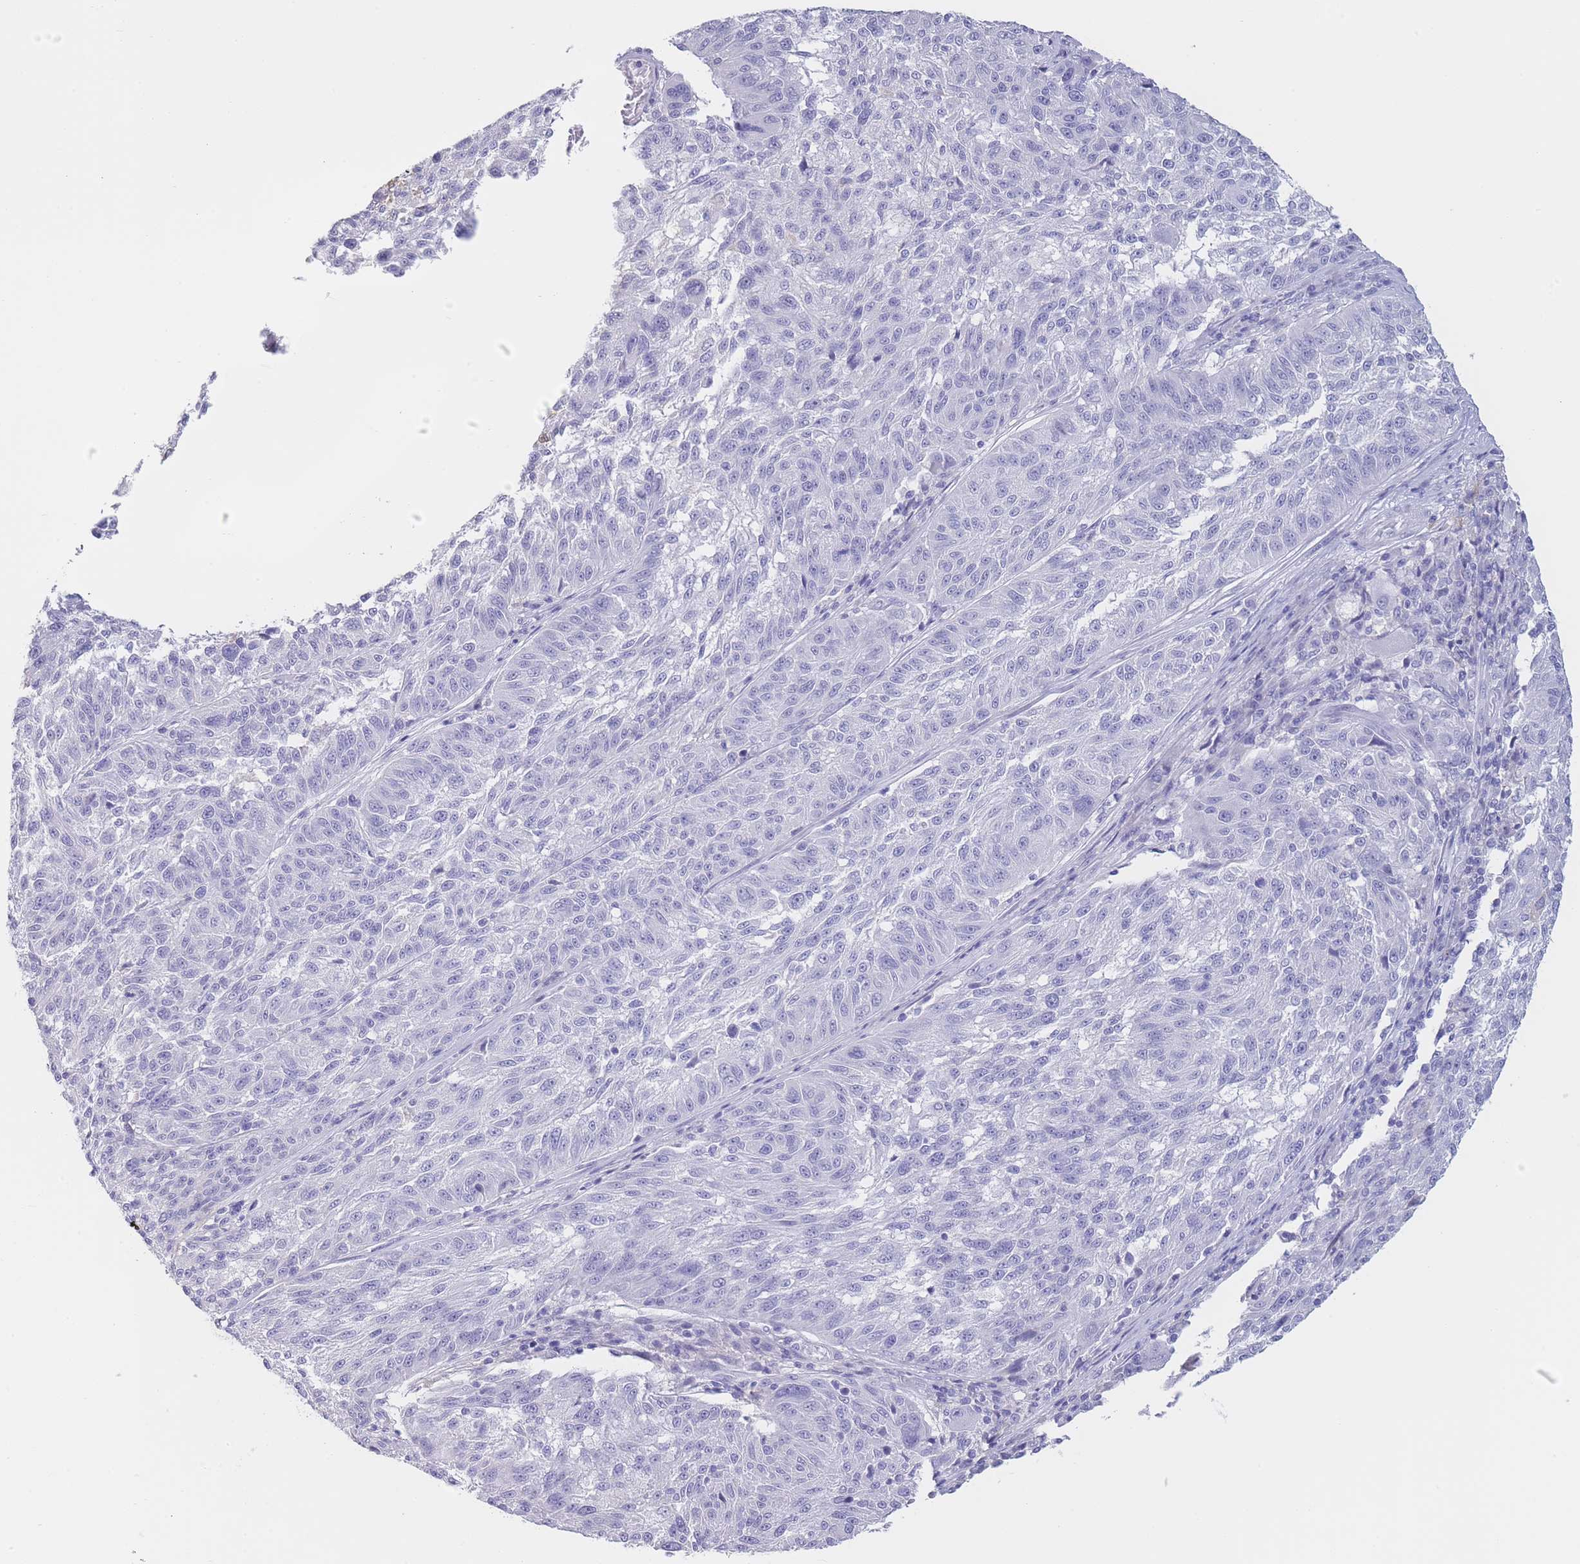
{"staining": {"intensity": "negative", "quantity": "none", "location": "none"}, "tissue": "melanoma", "cell_type": "Tumor cells", "image_type": "cancer", "snomed": [{"axis": "morphology", "description": "Malignant melanoma, NOS"}, {"axis": "topography", "description": "Skin"}], "caption": "Immunohistochemistry micrograph of melanoma stained for a protein (brown), which exhibits no staining in tumor cells.", "gene": "CD37", "patient": {"sex": "male", "age": 53}}